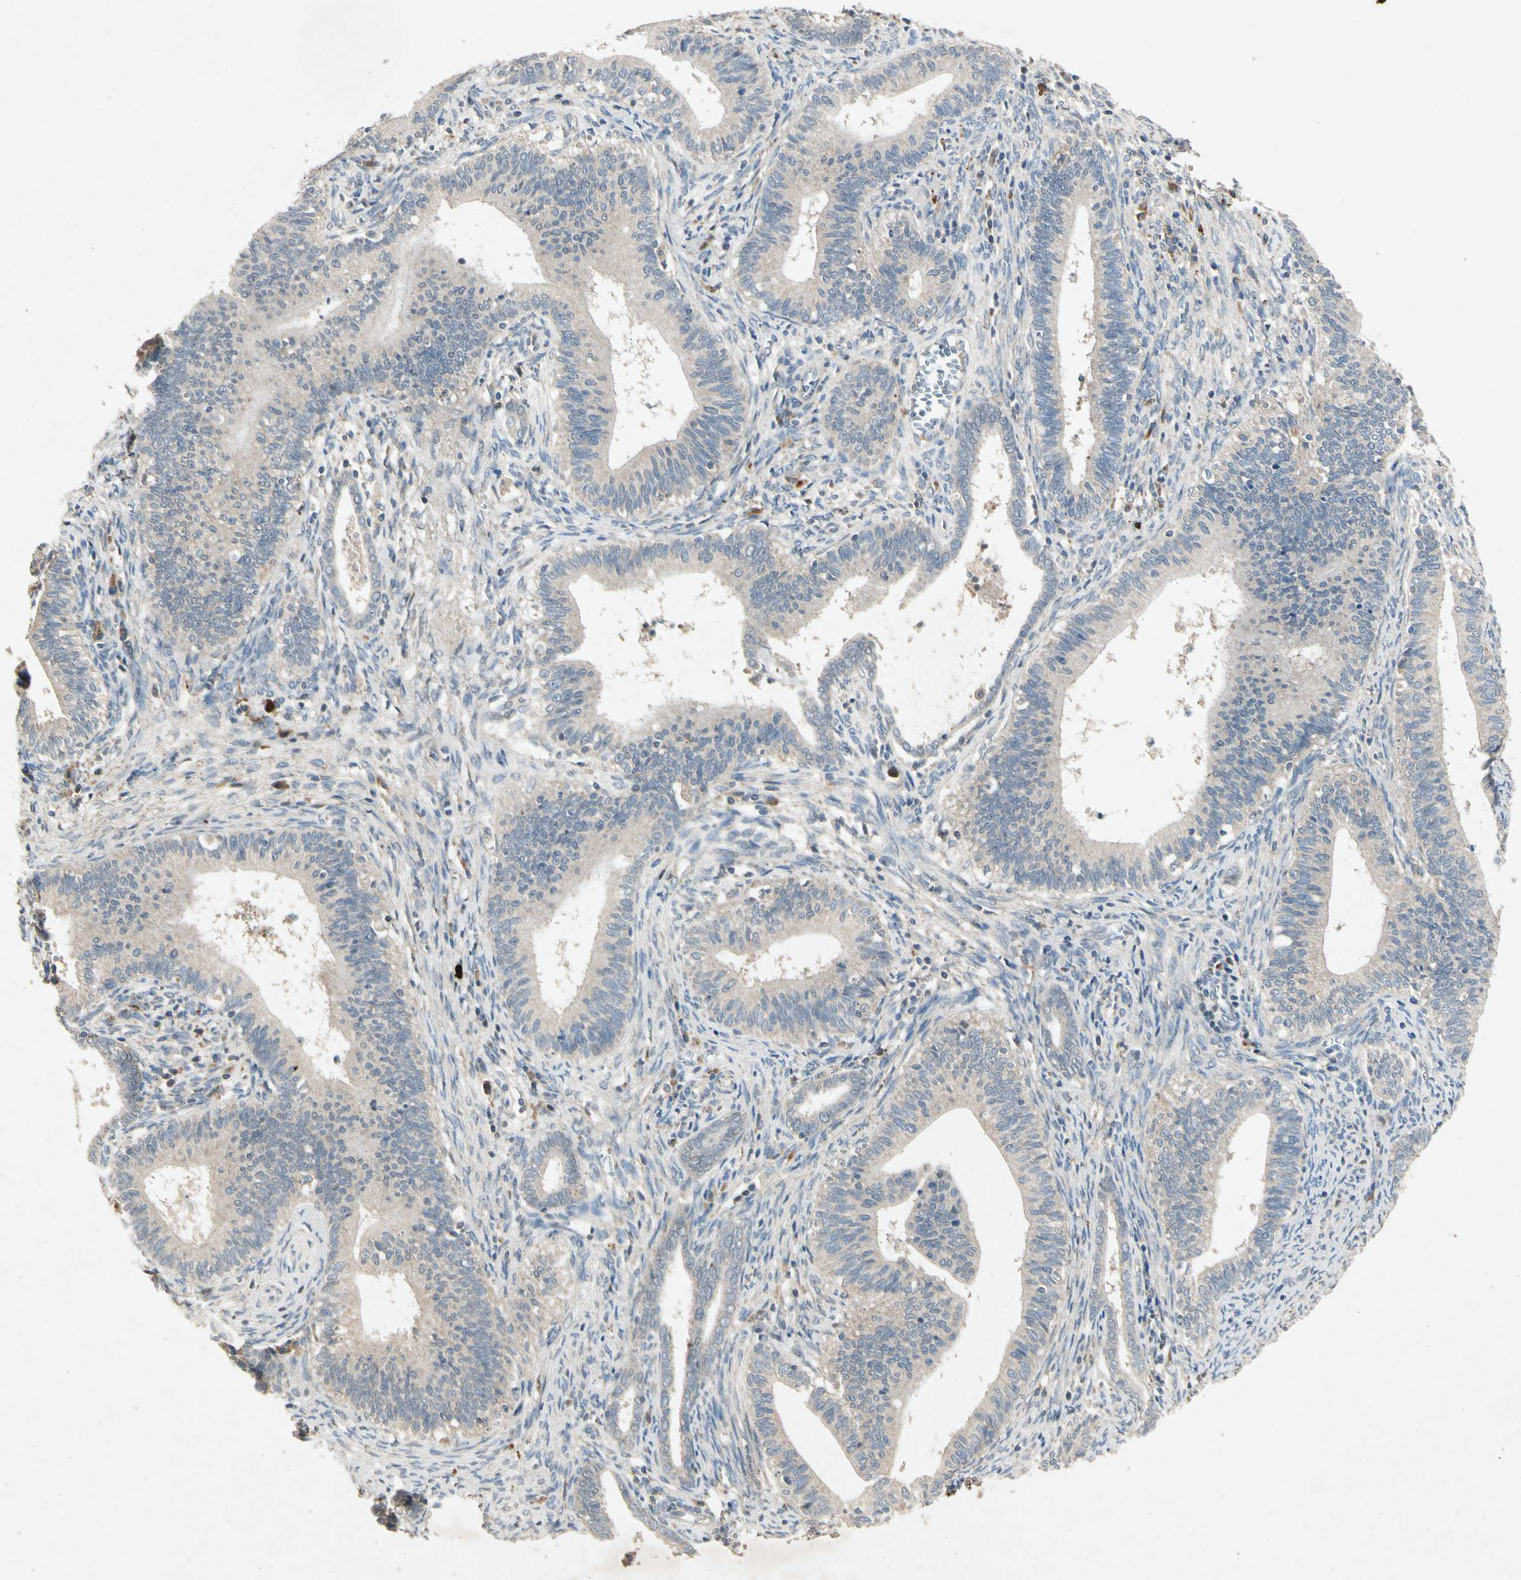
{"staining": {"intensity": "weak", "quantity": "25%-75%", "location": "cytoplasmic/membranous"}, "tissue": "cervical cancer", "cell_type": "Tumor cells", "image_type": "cancer", "snomed": [{"axis": "morphology", "description": "Adenocarcinoma, NOS"}, {"axis": "topography", "description": "Cervix"}], "caption": "Immunohistochemistry of human cervical cancer exhibits low levels of weak cytoplasmic/membranous staining in approximately 25%-75% of tumor cells. (DAB (3,3'-diaminobenzidine) IHC with brightfield microscopy, high magnification).", "gene": "GPLD1", "patient": {"sex": "female", "age": 44}}